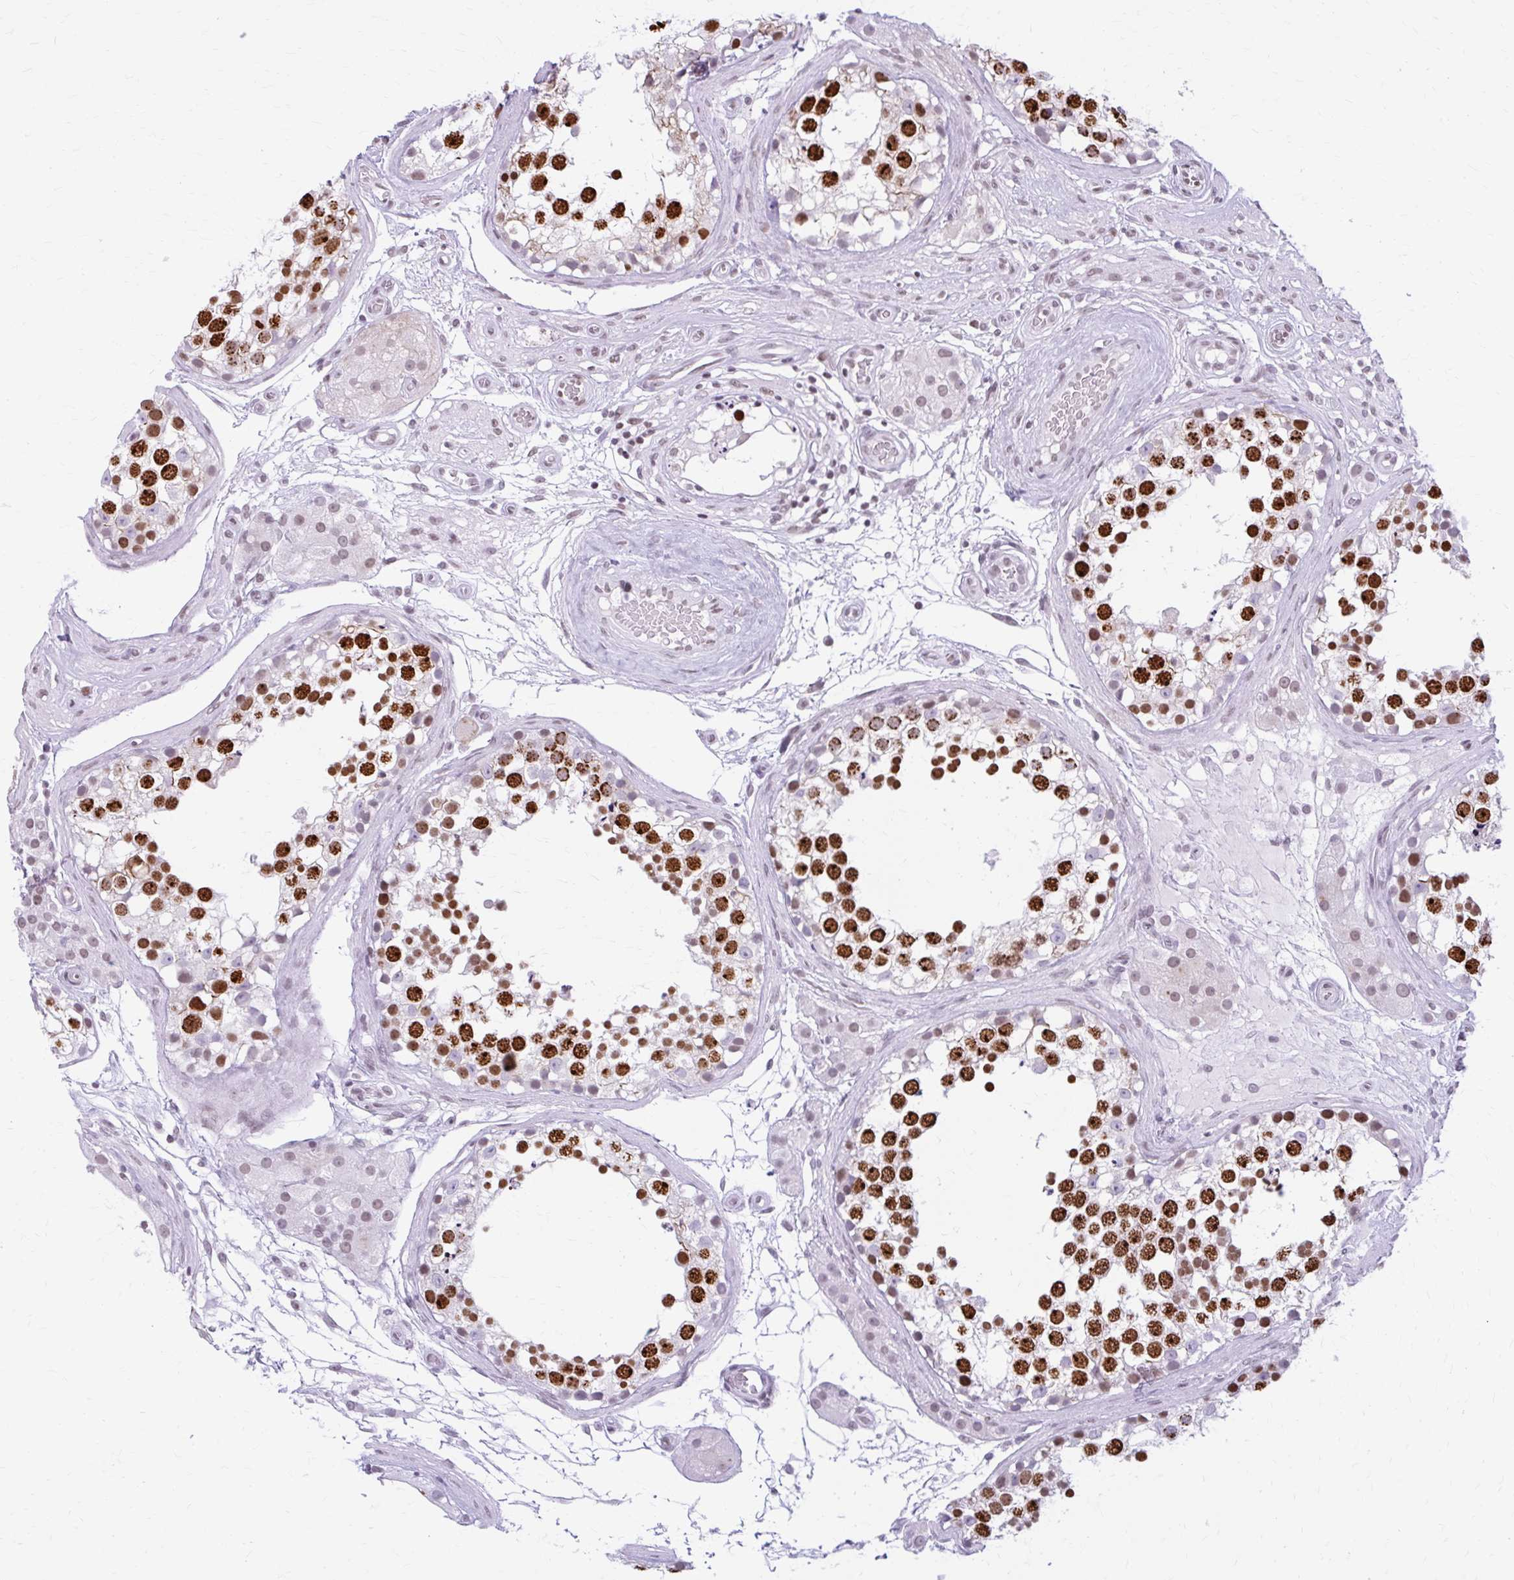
{"staining": {"intensity": "strong", "quantity": ">75%", "location": "nuclear"}, "tissue": "testis", "cell_type": "Cells in seminiferous ducts", "image_type": "normal", "snomed": [{"axis": "morphology", "description": "Normal tissue, NOS"}, {"axis": "morphology", "description": "Seminoma, NOS"}, {"axis": "topography", "description": "Testis"}], "caption": "IHC image of normal testis: human testis stained using IHC exhibits high levels of strong protein expression localized specifically in the nuclear of cells in seminiferous ducts, appearing as a nuclear brown color.", "gene": "PABIR1", "patient": {"sex": "male", "age": 65}}